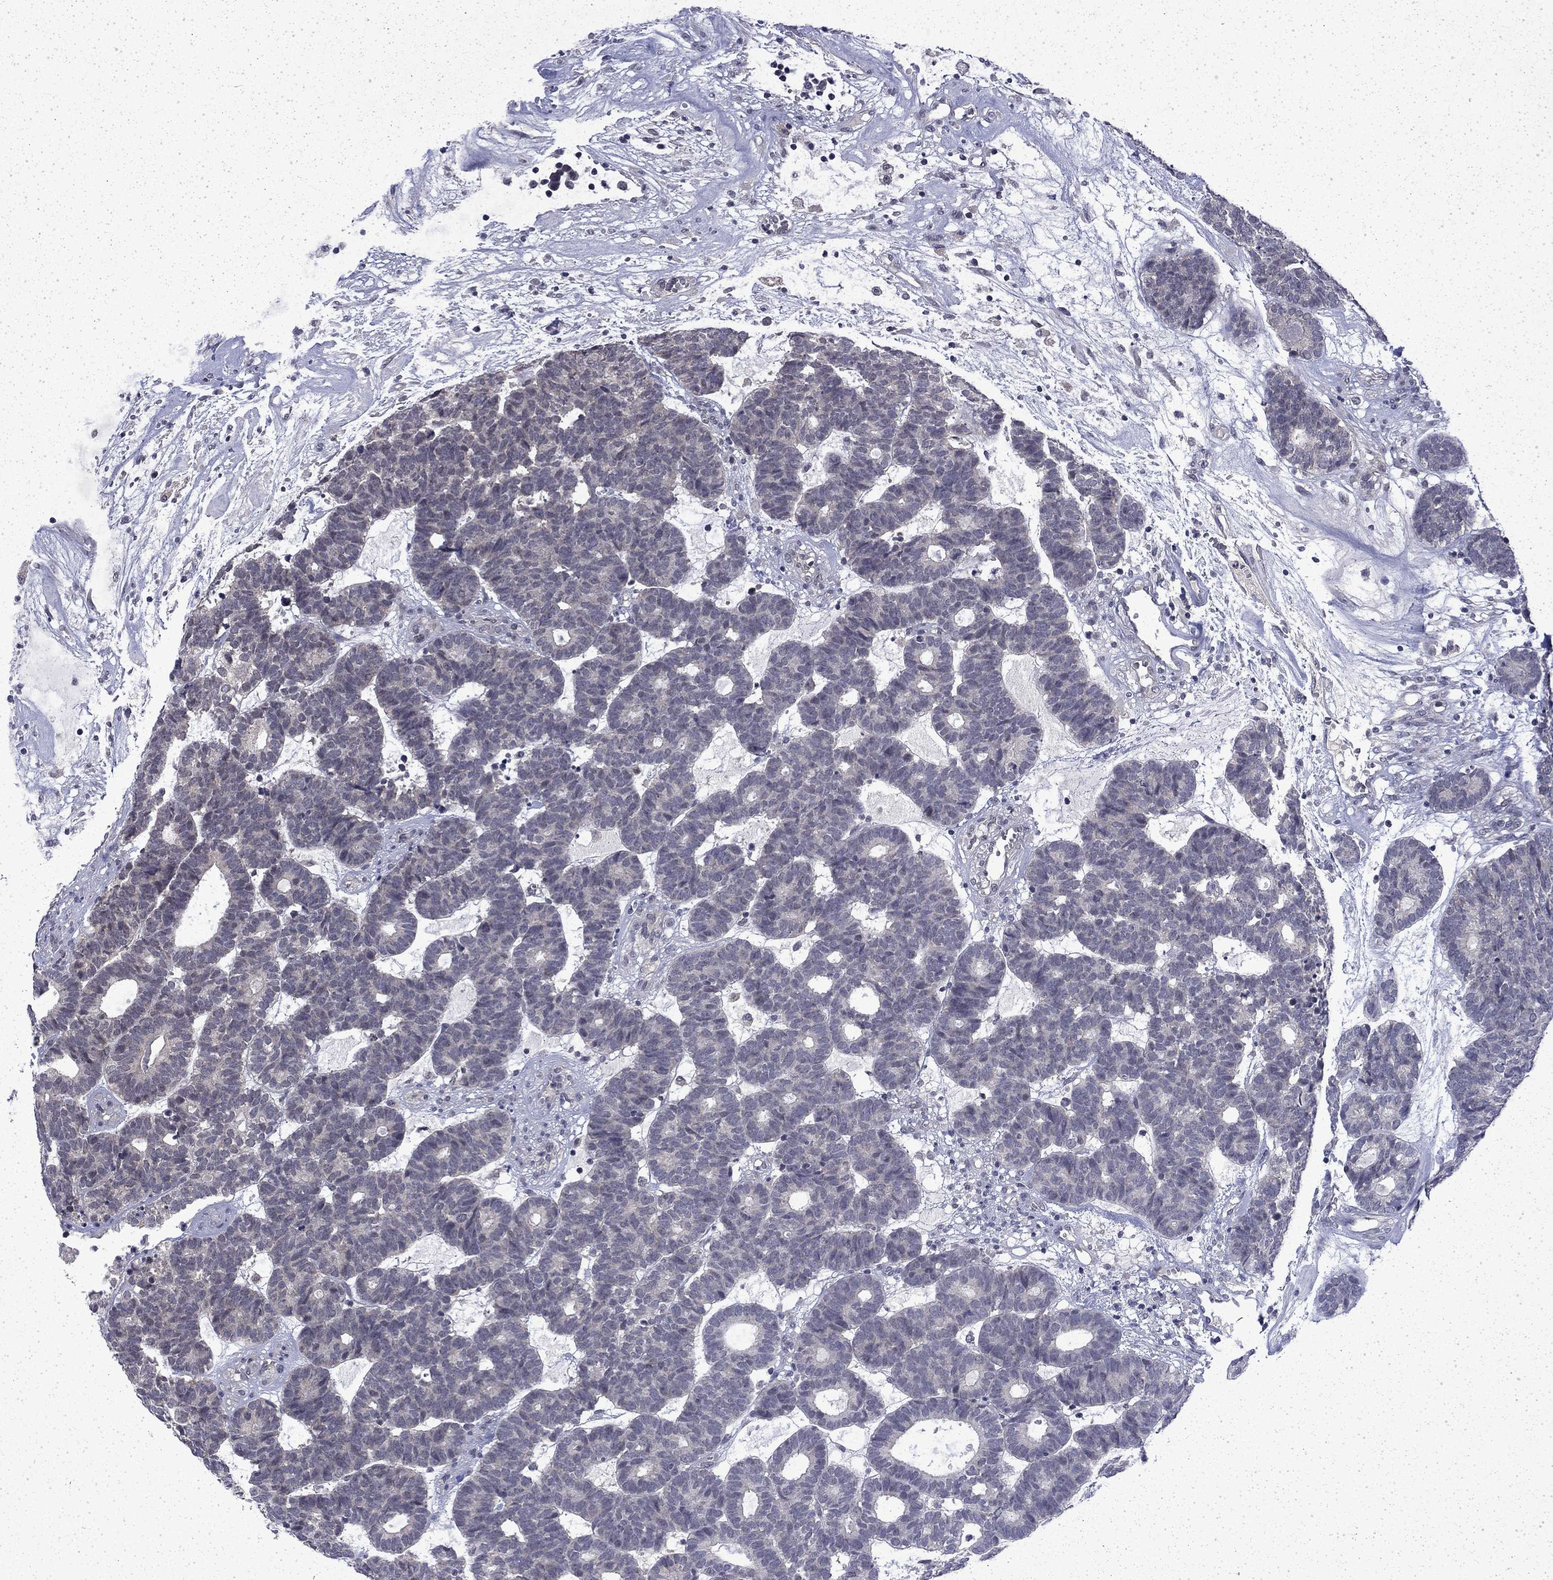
{"staining": {"intensity": "negative", "quantity": "none", "location": "none"}, "tissue": "head and neck cancer", "cell_type": "Tumor cells", "image_type": "cancer", "snomed": [{"axis": "morphology", "description": "Adenocarcinoma, NOS"}, {"axis": "topography", "description": "Head-Neck"}], "caption": "High power microscopy histopathology image of an IHC photomicrograph of head and neck adenocarcinoma, revealing no significant positivity in tumor cells.", "gene": "CHAT", "patient": {"sex": "female", "age": 81}}